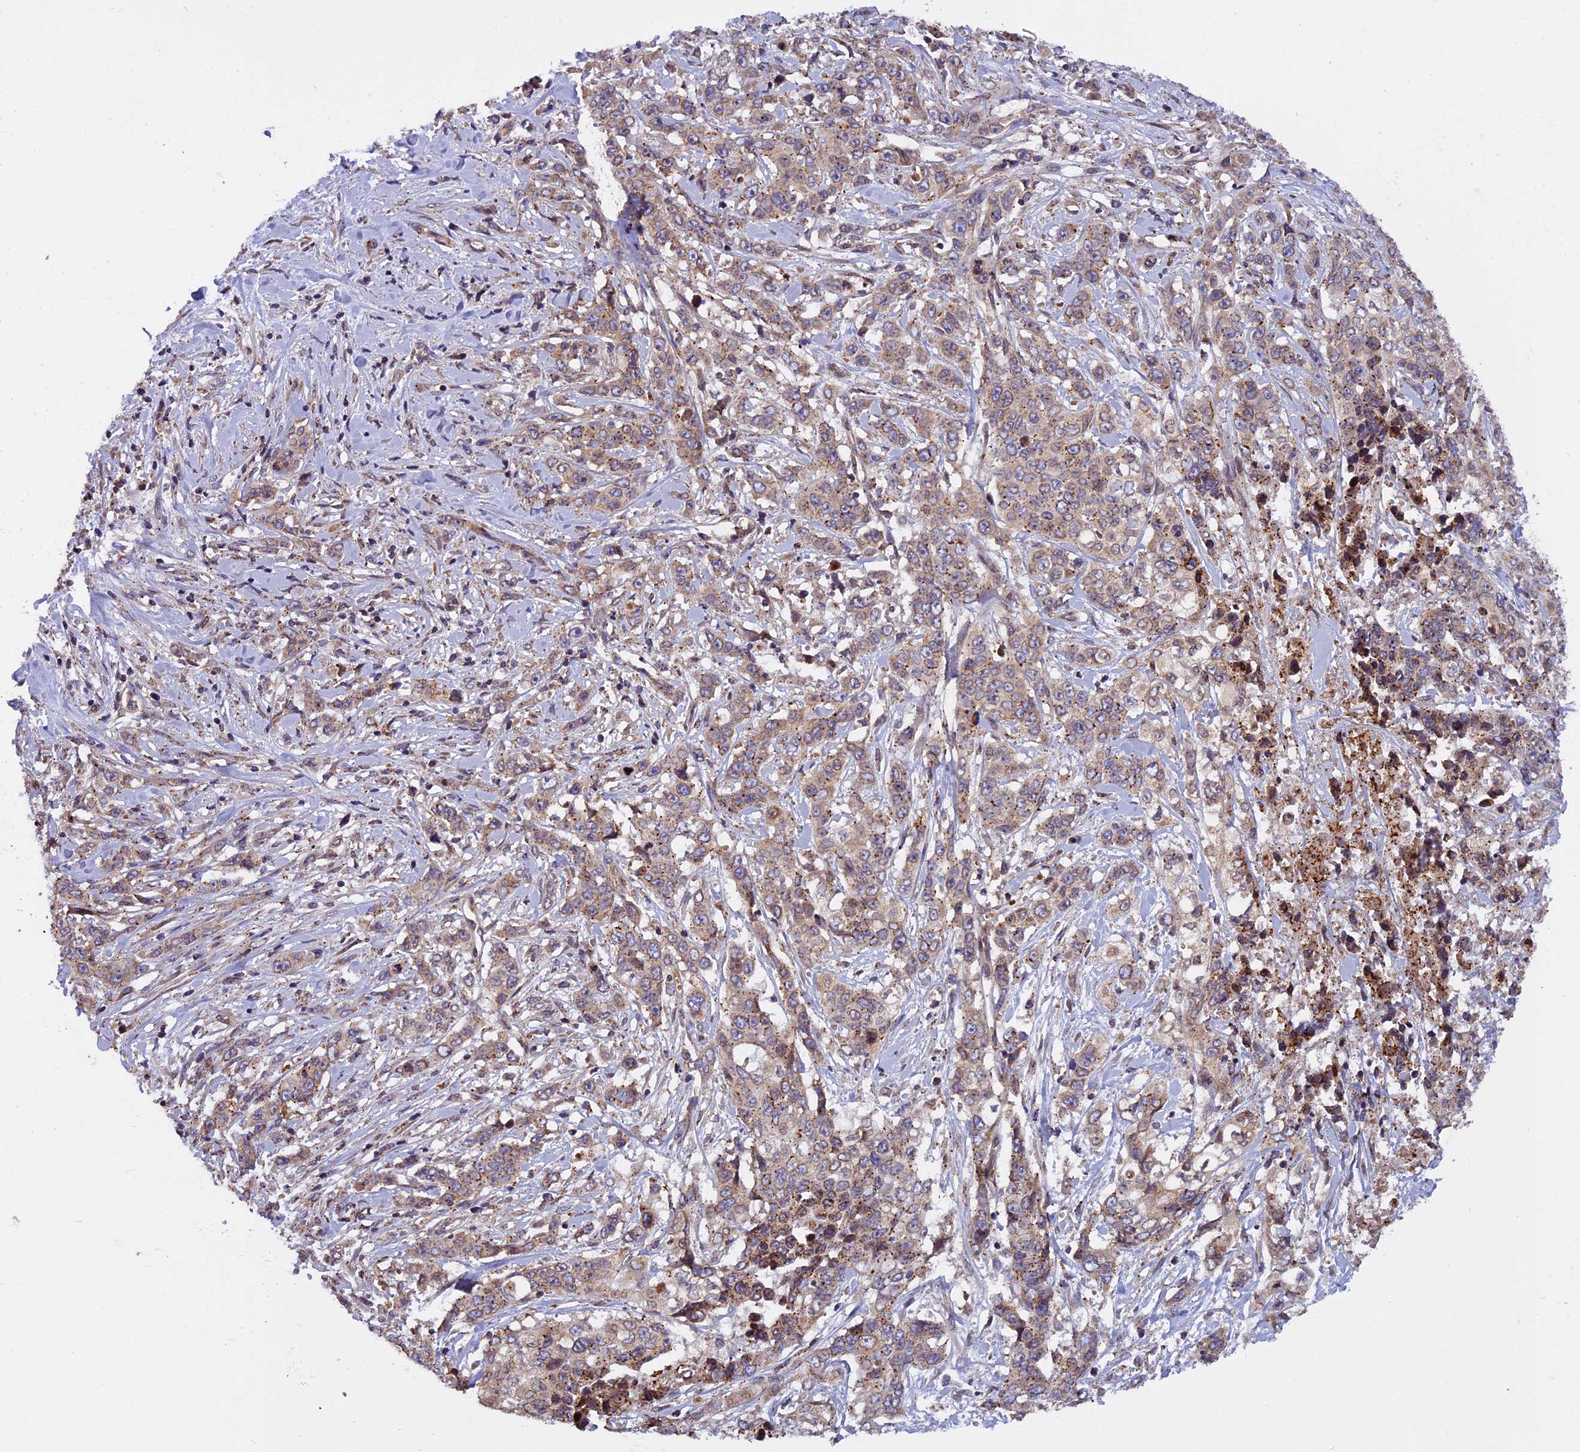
{"staining": {"intensity": "weak", "quantity": ">75%", "location": "cytoplasmic/membranous"}, "tissue": "stomach cancer", "cell_type": "Tumor cells", "image_type": "cancer", "snomed": [{"axis": "morphology", "description": "Adenocarcinoma, NOS"}, {"axis": "topography", "description": "Stomach, upper"}], "caption": "Immunohistochemistry photomicrograph of human stomach adenocarcinoma stained for a protein (brown), which shows low levels of weak cytoplasmic/membranous positivity in about >75% of tumor cells.", "gene": "CHMP2A", "patient": {"sex": "male", "age": 62}}